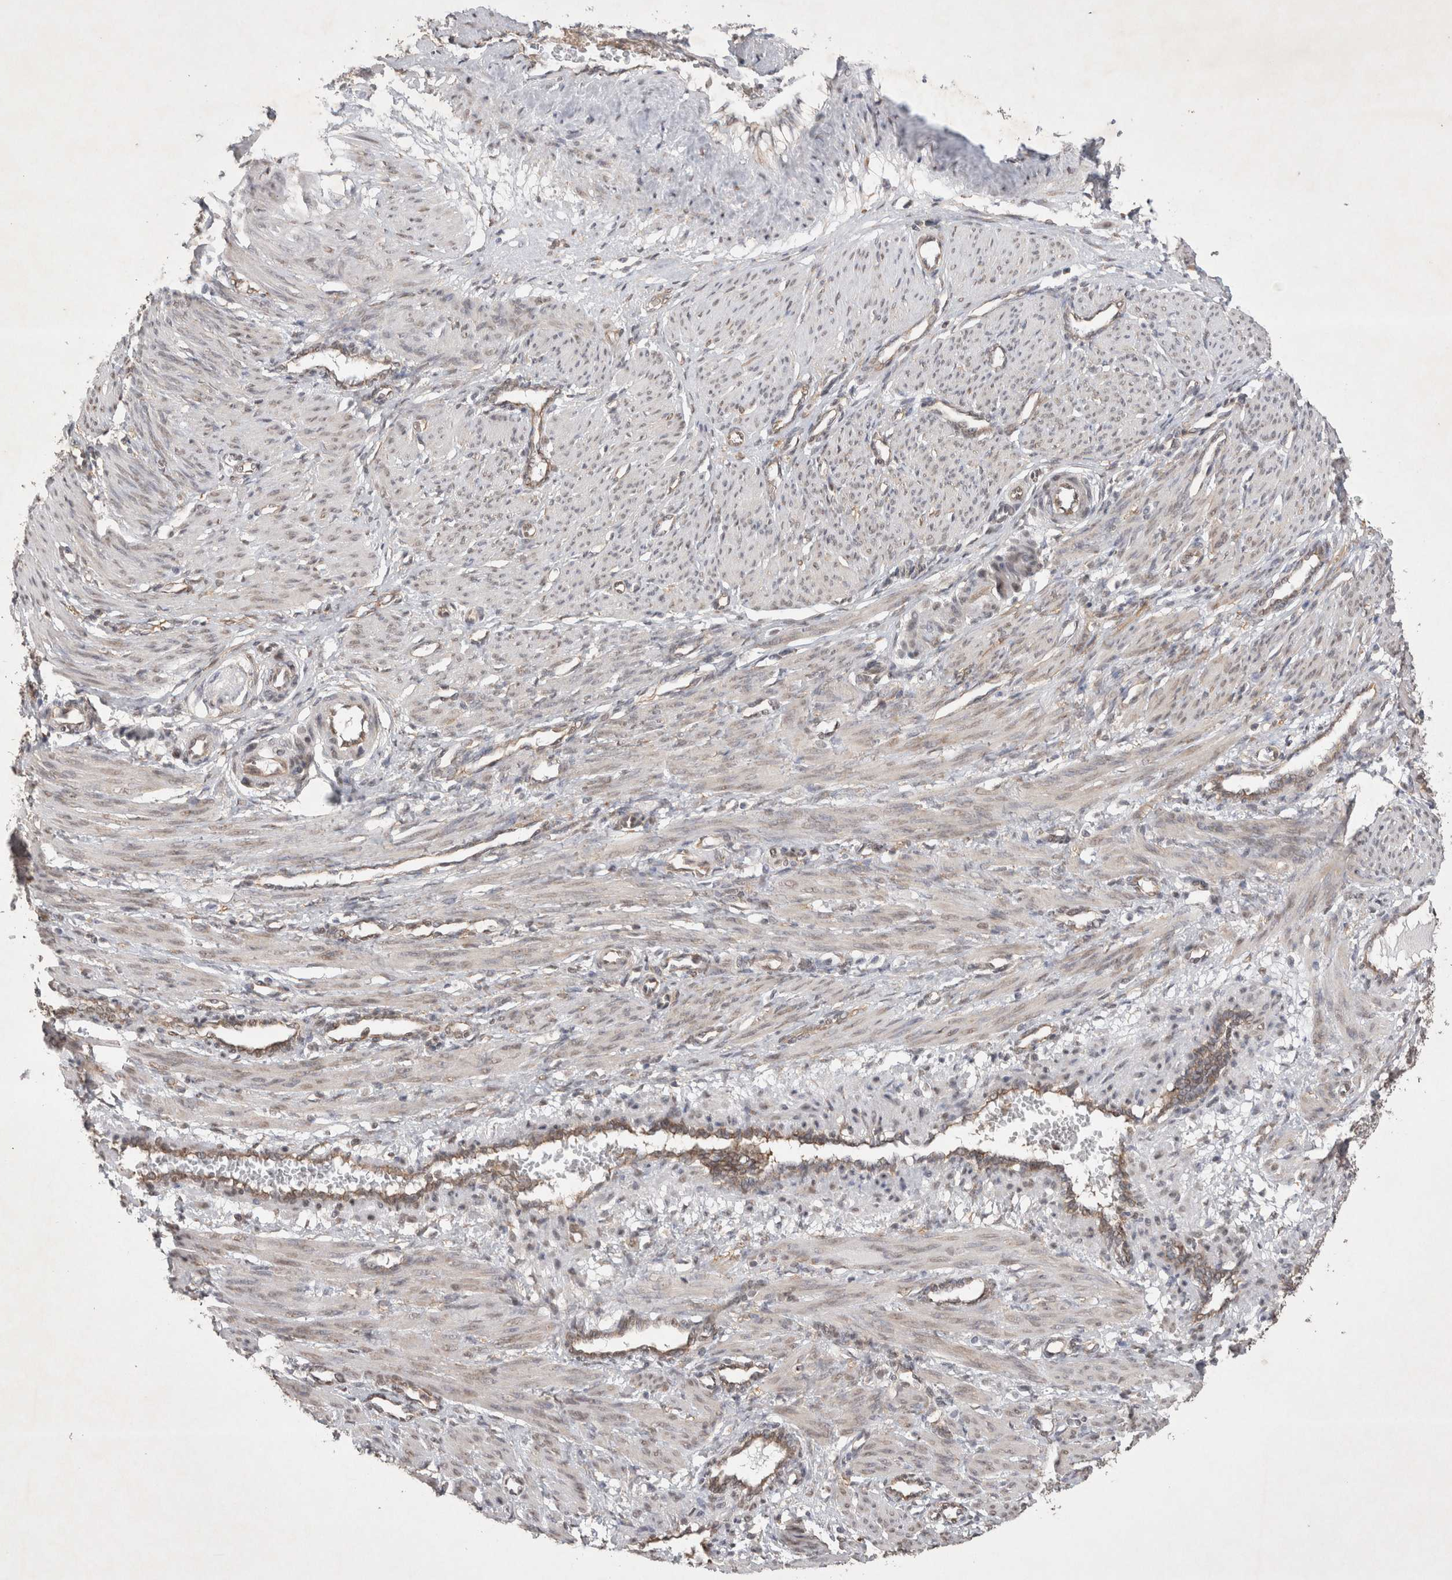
{"staining": {"intensity": "negative", "quantity": "none", "location": "none"}, "tissue": "smooth muscle", "cell_type": "Smooth muscle cells", "image_type": "normal", "snomed": [{"axis": "morphology", "description": "Normal tissue, NOS"}, {"axis": "topography", "description": "Endometrium"}], "caption": "Immunohistochemistry (IHC) image of benign smooth muscle stained for a protein (brown), which exhibits no positivity in smooth muscle cells.", "gene": "WIPF2", "patient": {"sex": "female", "age": 33}}